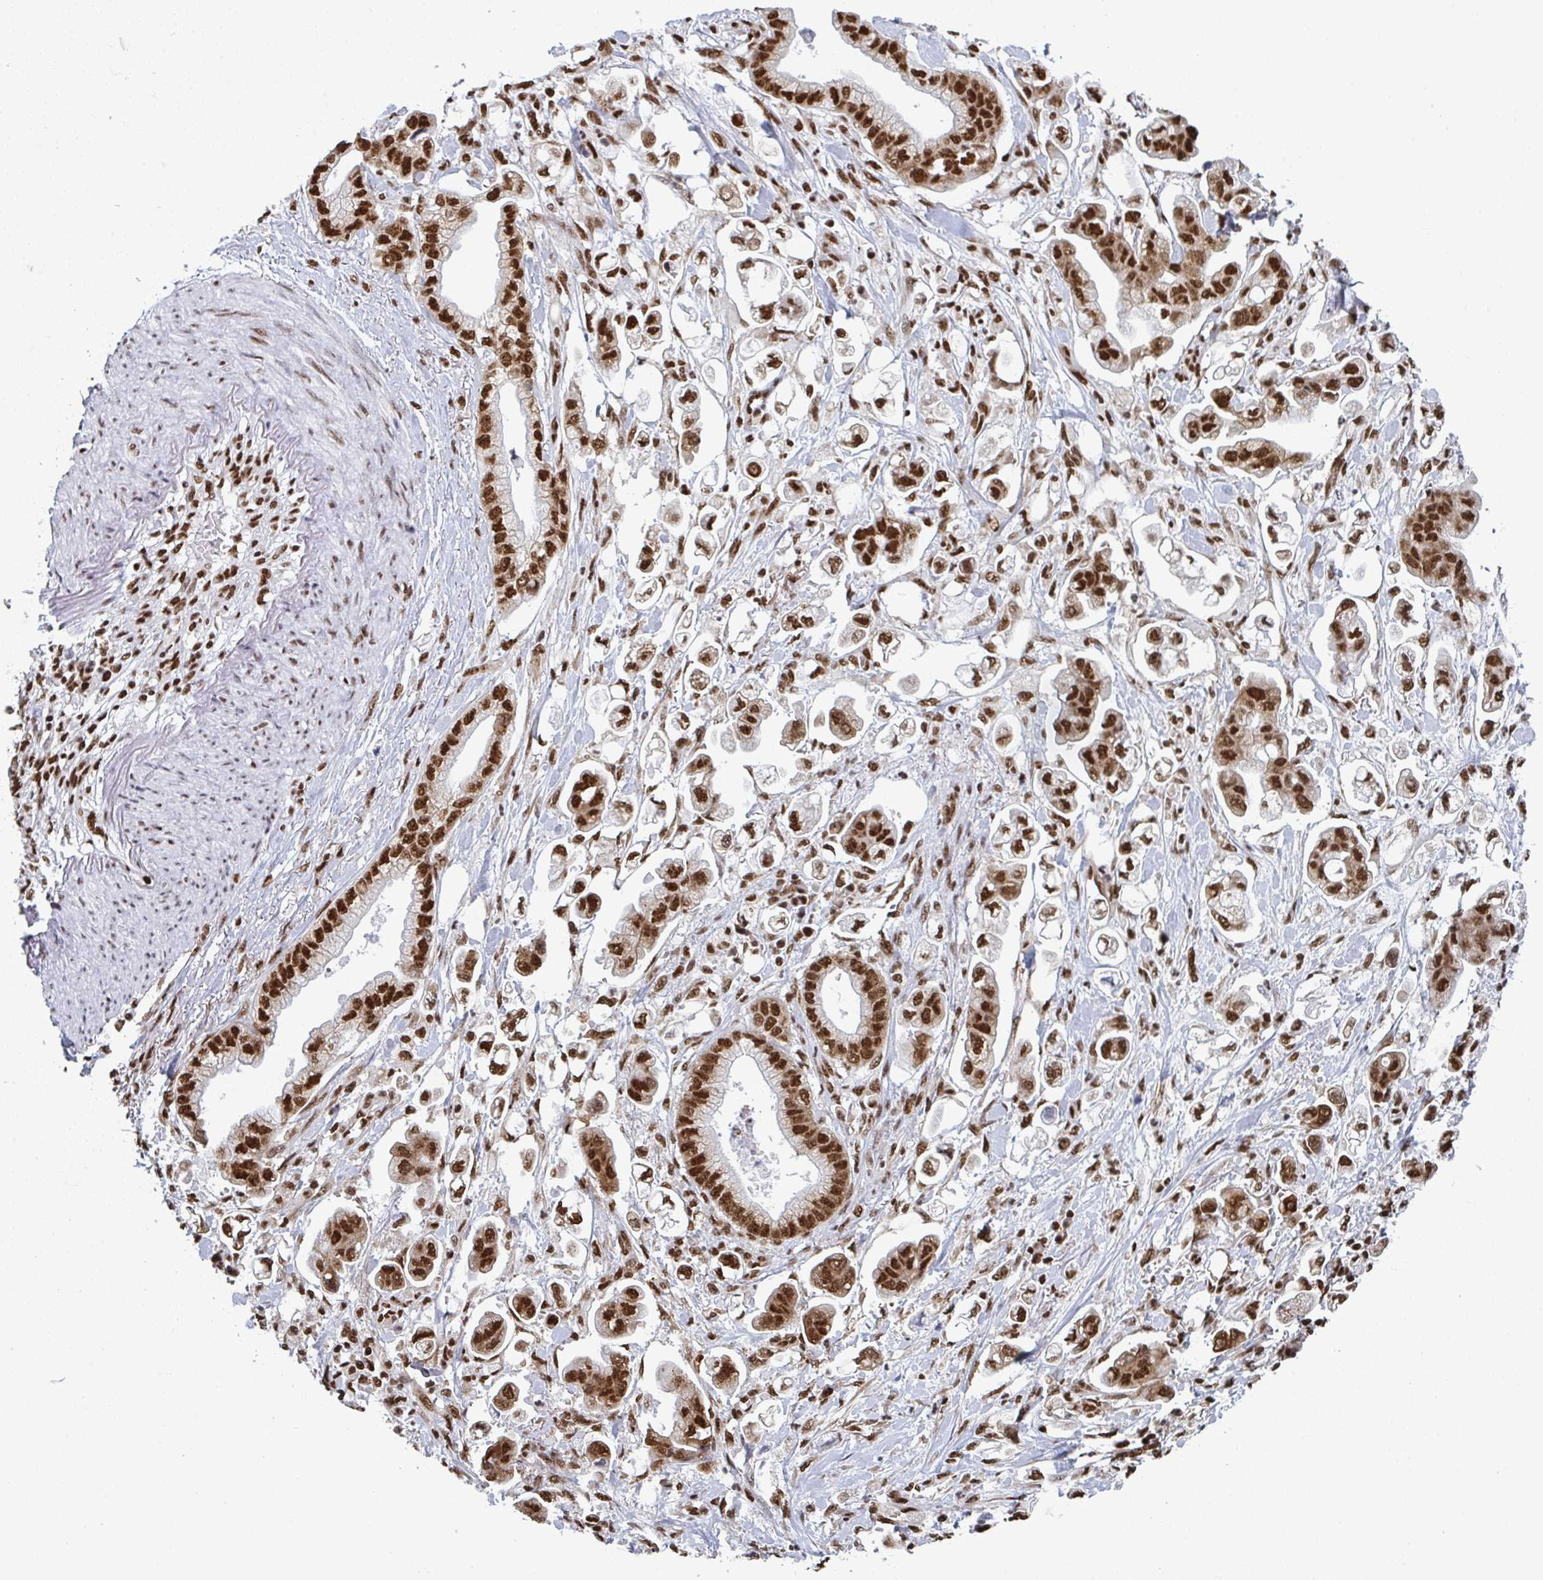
{"staining": {"intensity": "strong", "quantity": ">75%", "location": "nuclear"}, "tissue": "stomach cancer", "cell_type": "Tumor cells", "image_type": "cancer", "snomed": [{"axis": "morphology", "description": "Adenocarcinoma, NOS"}, {"axis": "topography", "description": "Stomach"}], "caption": "Immunohistochemistry (IHC) of human stomach adenocarcinoma shows high levels of strong nuclear staining in about >75% of tumor cells.", "gene": "GAR1", "patient": {"sex": "male", "age": 62}}